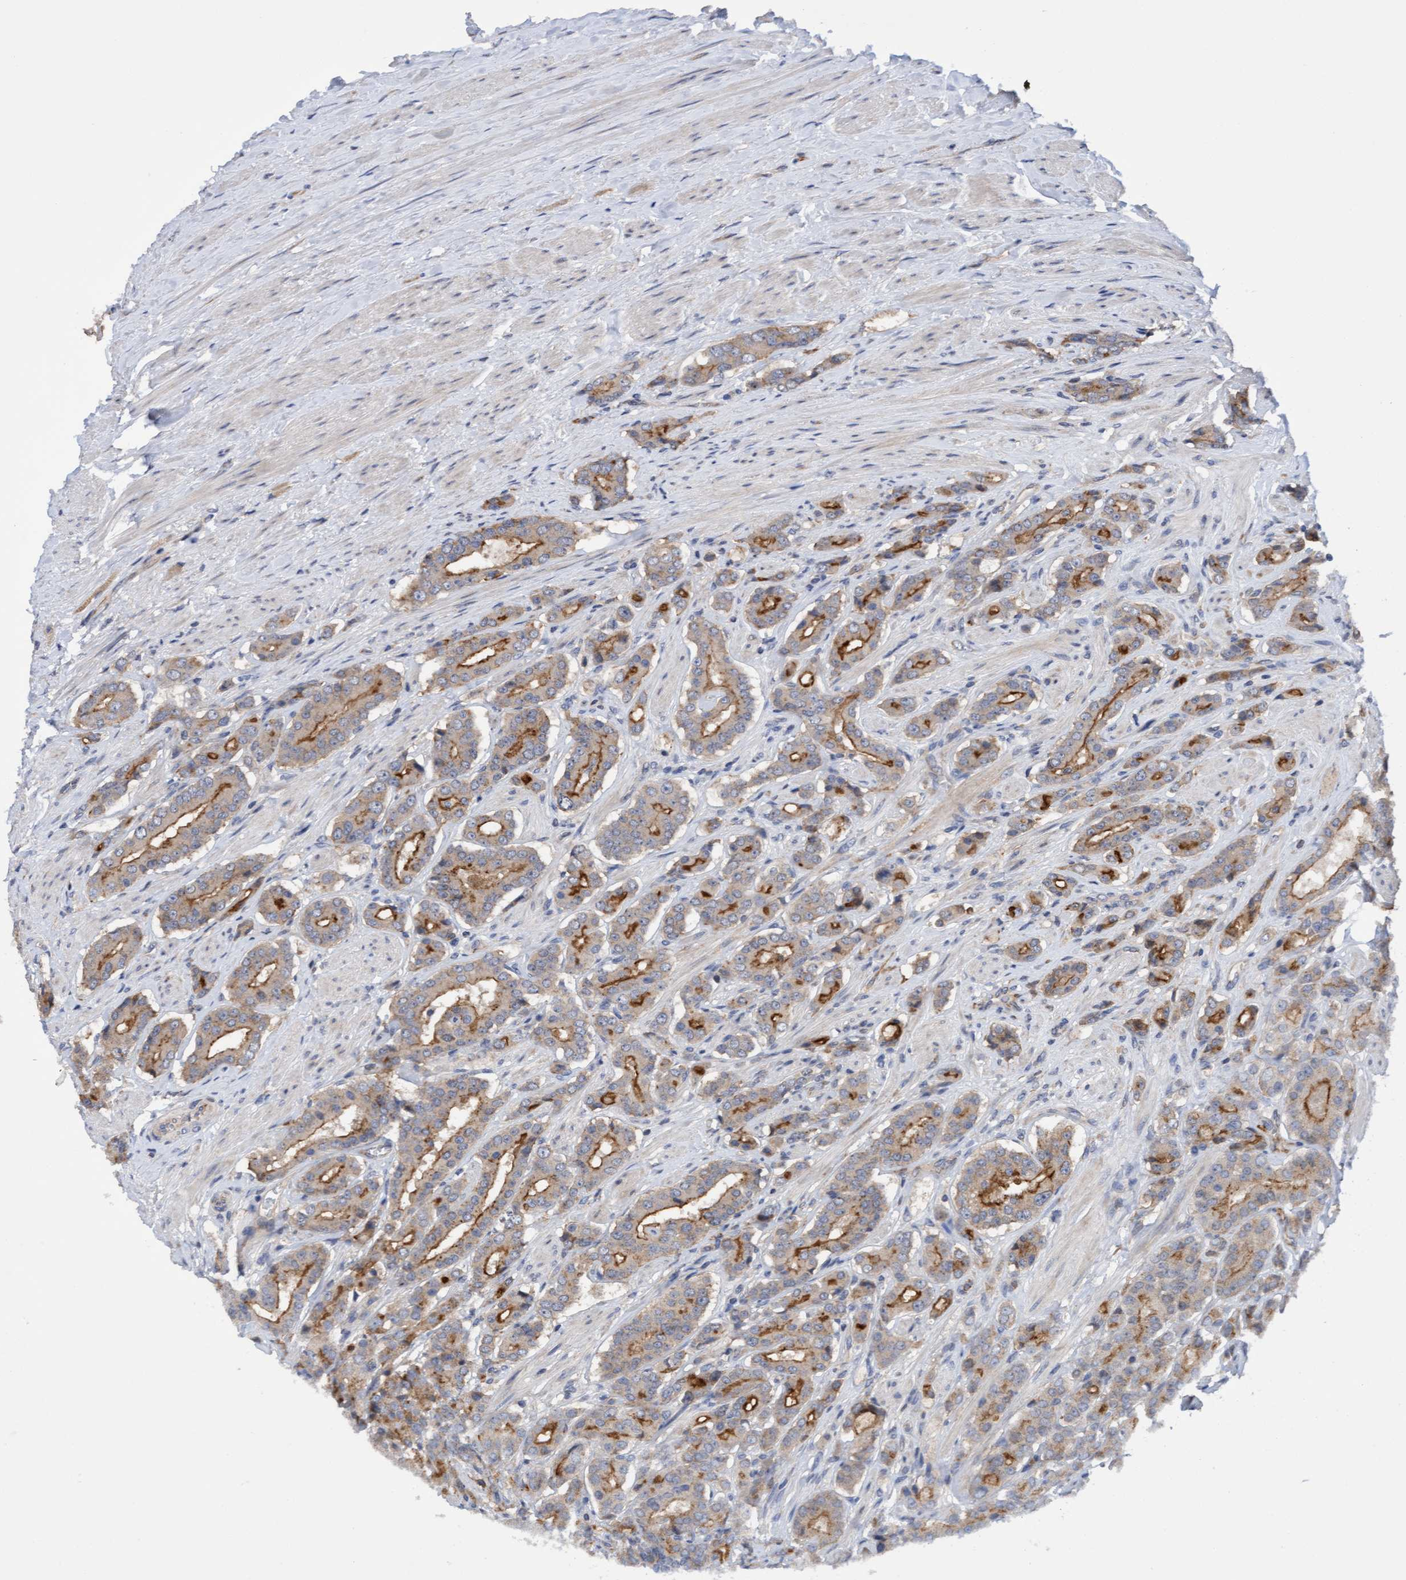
{"staining": {"intensity": "strong", "quantity": ">75%", "location": "cytoplasmic/membranous"}, "tissue": "prostate cancer", "cell_type": "Tumor cells", "image_type": "cancer", "snomed": [{"axis": "morphology", "description": "Adenocarcinoma, High grade"}, {"axis": "topography", "description": "Prostate"}], "caption": "Prostate high-grade adenocarcinoma stained with a brown dye shows strong cytoplasmic/membranous positive staining in about >75% of tumor cells.", "gene": "ITFG1", "patient": {"sex": "male", "age": 71}}